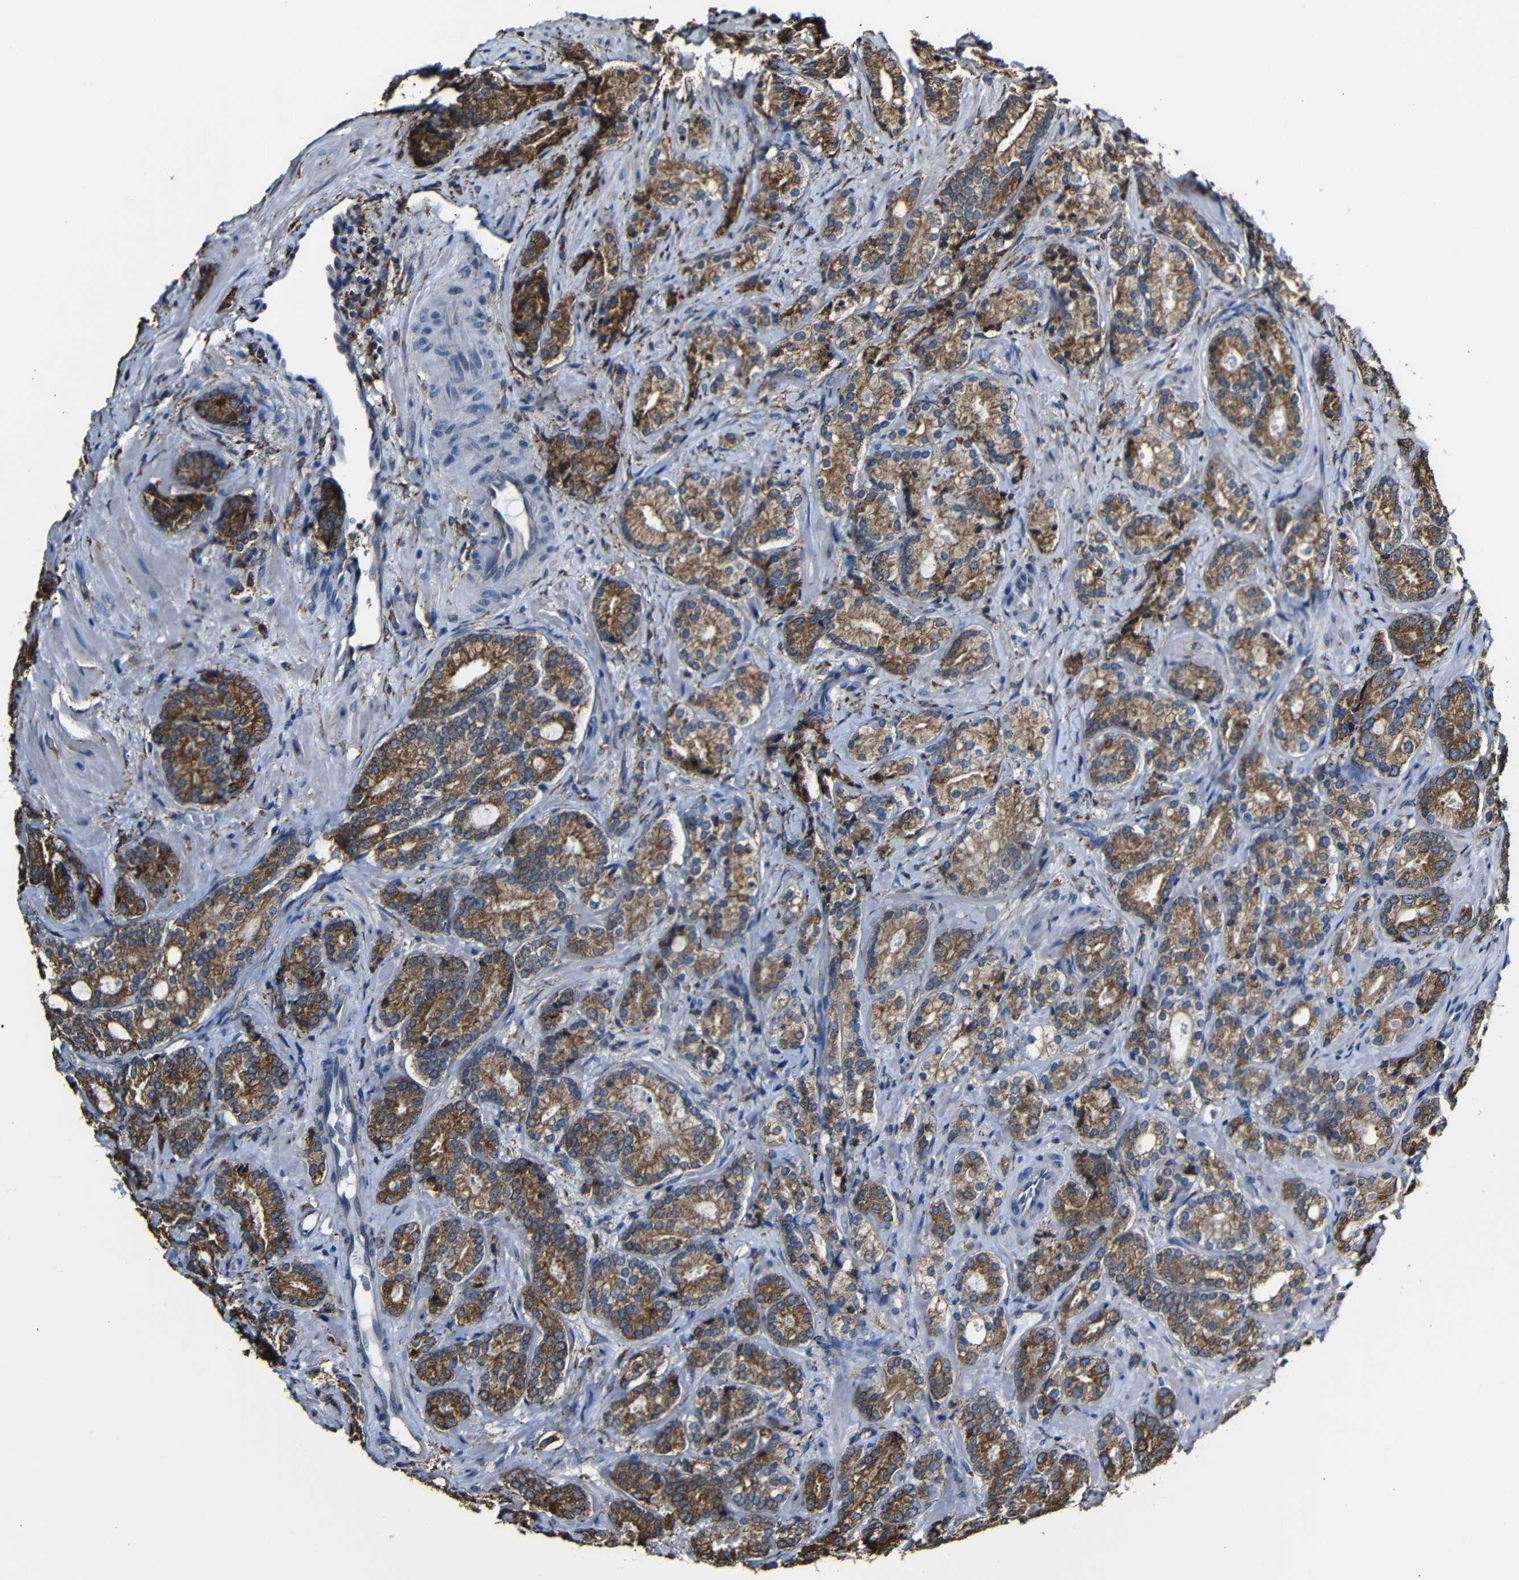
{"staining": {"intensity": "moderate", "quantity": ">75%", "location": "cytoplasmic/membranous"}, "tissue": "prostate cancer", "cell_type": "Tumor cells", "image_type": "cancer", "snomed": [{"axis": "morphology", "description": "Adenocarcinoma, High grade"}, {"axis": "topography", "description": "Prostate"}], "caption": "The image shows a brown stain indicating the presence of a protein in the cytoplasmic/membranous of tumor cells in prostate adenocarcinoma (high-grade).", "gene": "PPIB", "patient": {"sex": "male", "age": 61}}